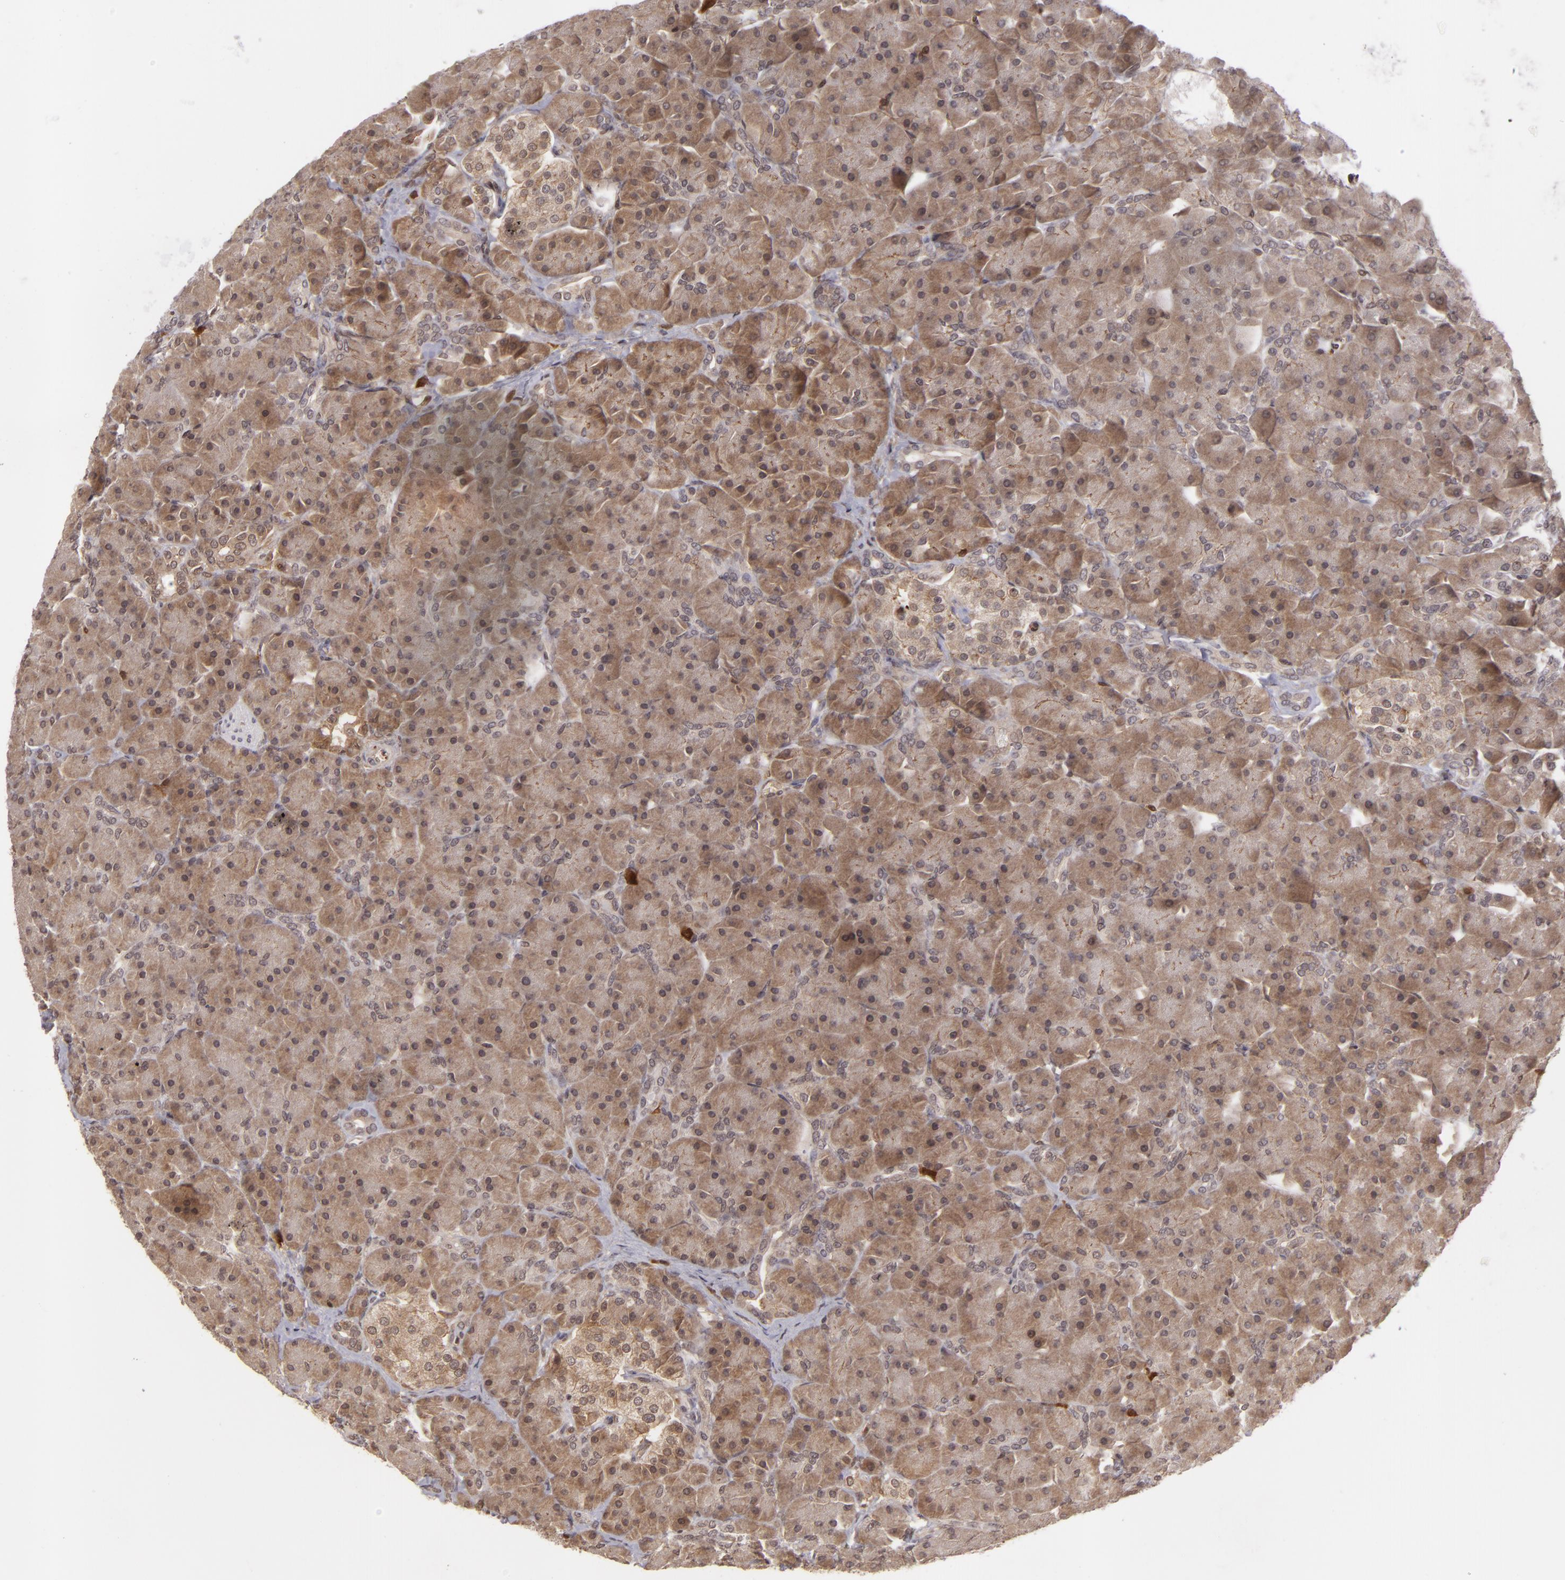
{"staining": {"intensity": "moderate", "quantity": ">75%", "location": "cytoplasmic/membranous"}, "tissue": "pancreas", "cell_type": "Exocrine glandular cells", "image_type": "normal", "snomed": [{"axis": "morphology", "description": "Normal tissue, NOS"}, {"axis": "topography", "description": "Pancreas"}], "caption": "Pancreas stained for a protein (brown) displays moderate cytoplasmic/membranous positive positivity in about >75% of exocrine glandular cells.", "gene": "ZBTB33", "patient": {"sex": "male", "age": 66}}